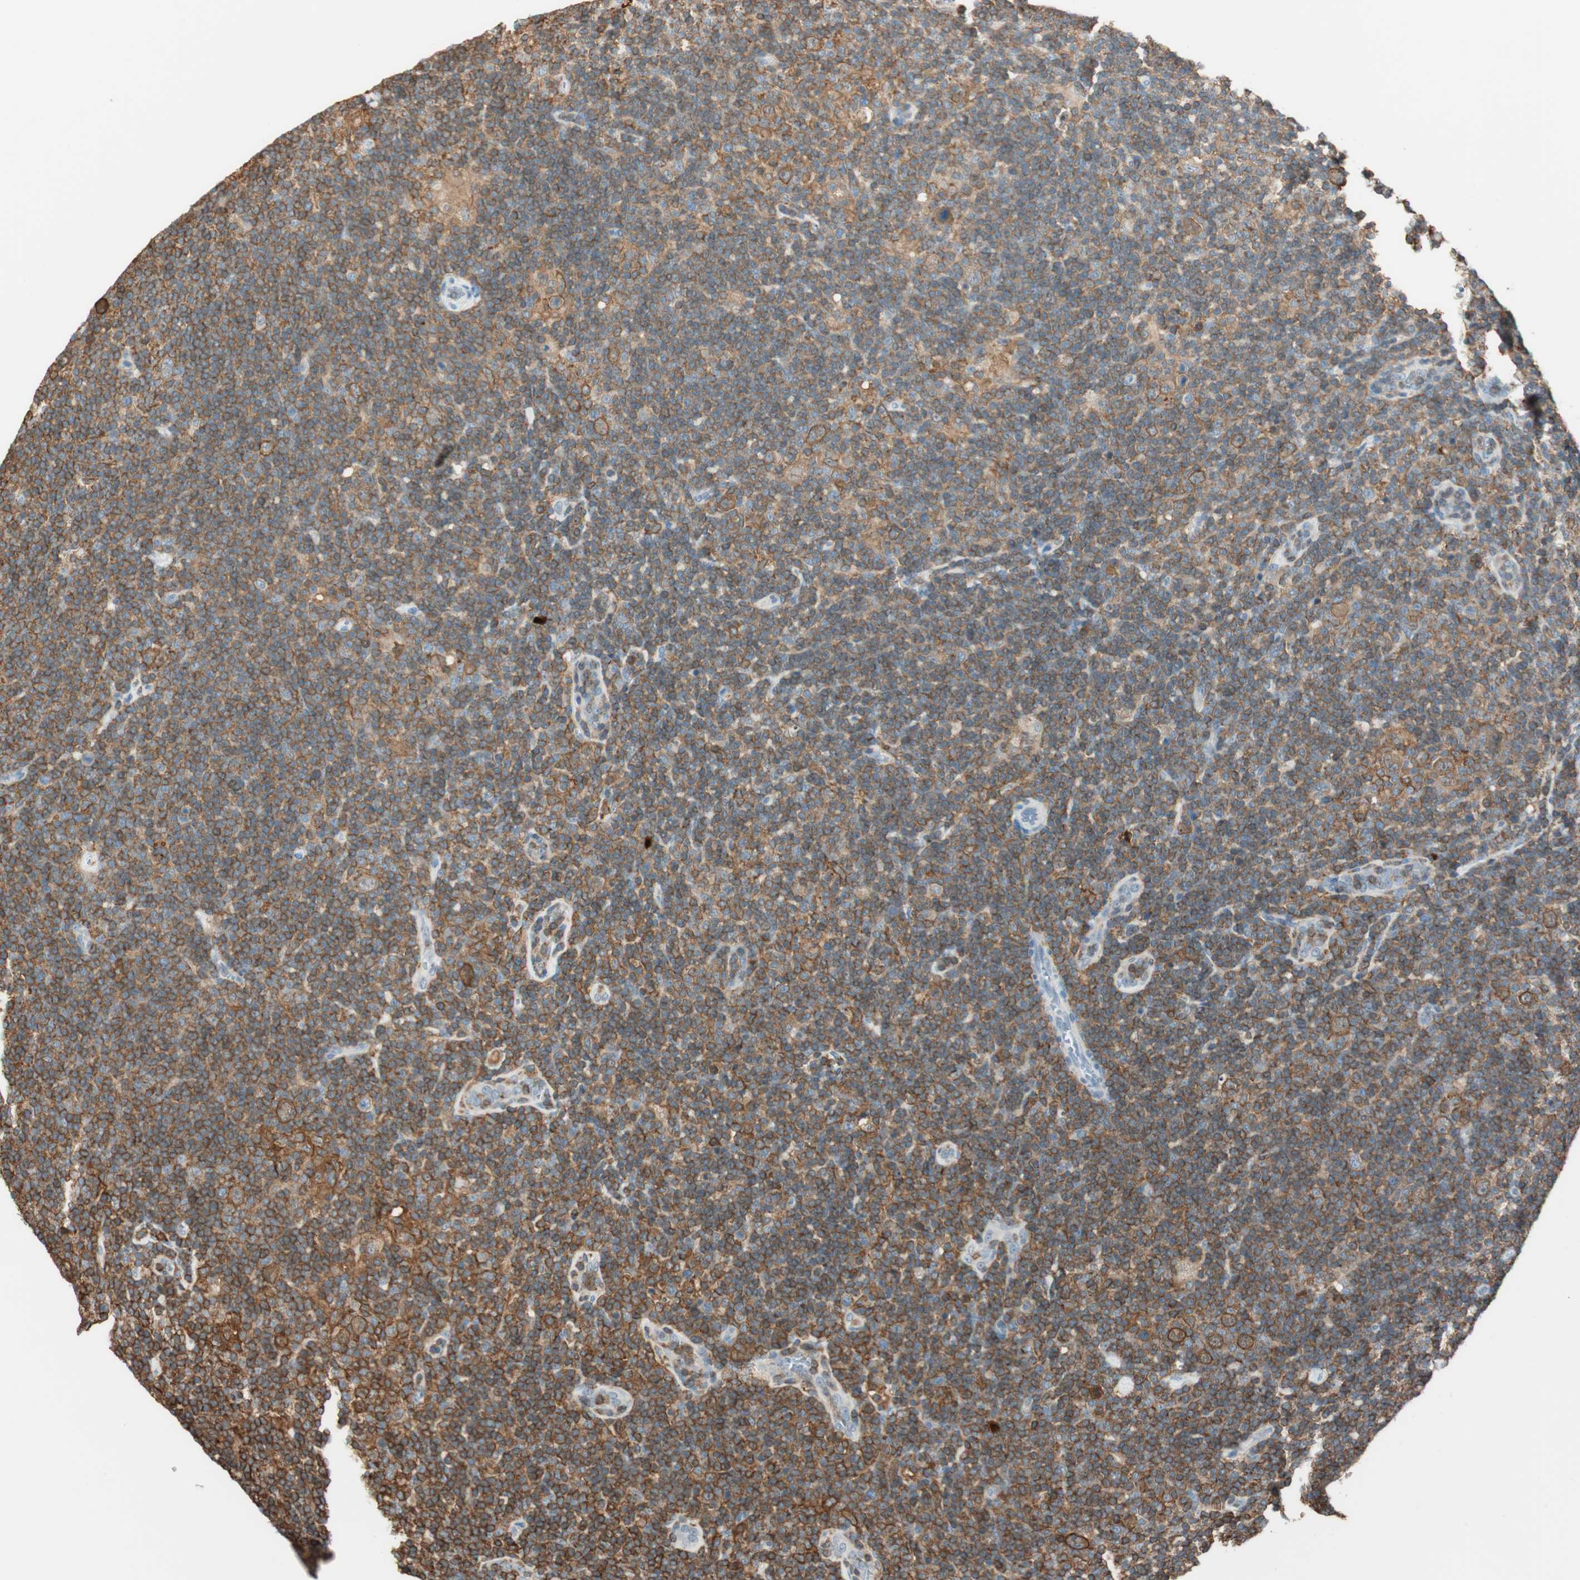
{"staining": {"intensity": "strong", "quantity": ">75%", "location": "cytoplasmic/membranous"}, "tissue": "lymphoma", "cell_type": "Tumor cells", "image_type": "cancer", "snomed": [{"axis": "morphology", "description": "Hodgkin's disease, NOS"}, {"axis": "topography", "description": "Lymph node"}], "caption": "The histopathology image shows staining of lymphoma, revealing strong cytoplasmic/membranous protein expression (brown color) within tumor cells. Using DAB (brown) and hematoxylin (blue) stains, captured at high magnification using brightfield microscopy.", "gene": "HPGD", "patient": {"sex": "female", "age": 57}}